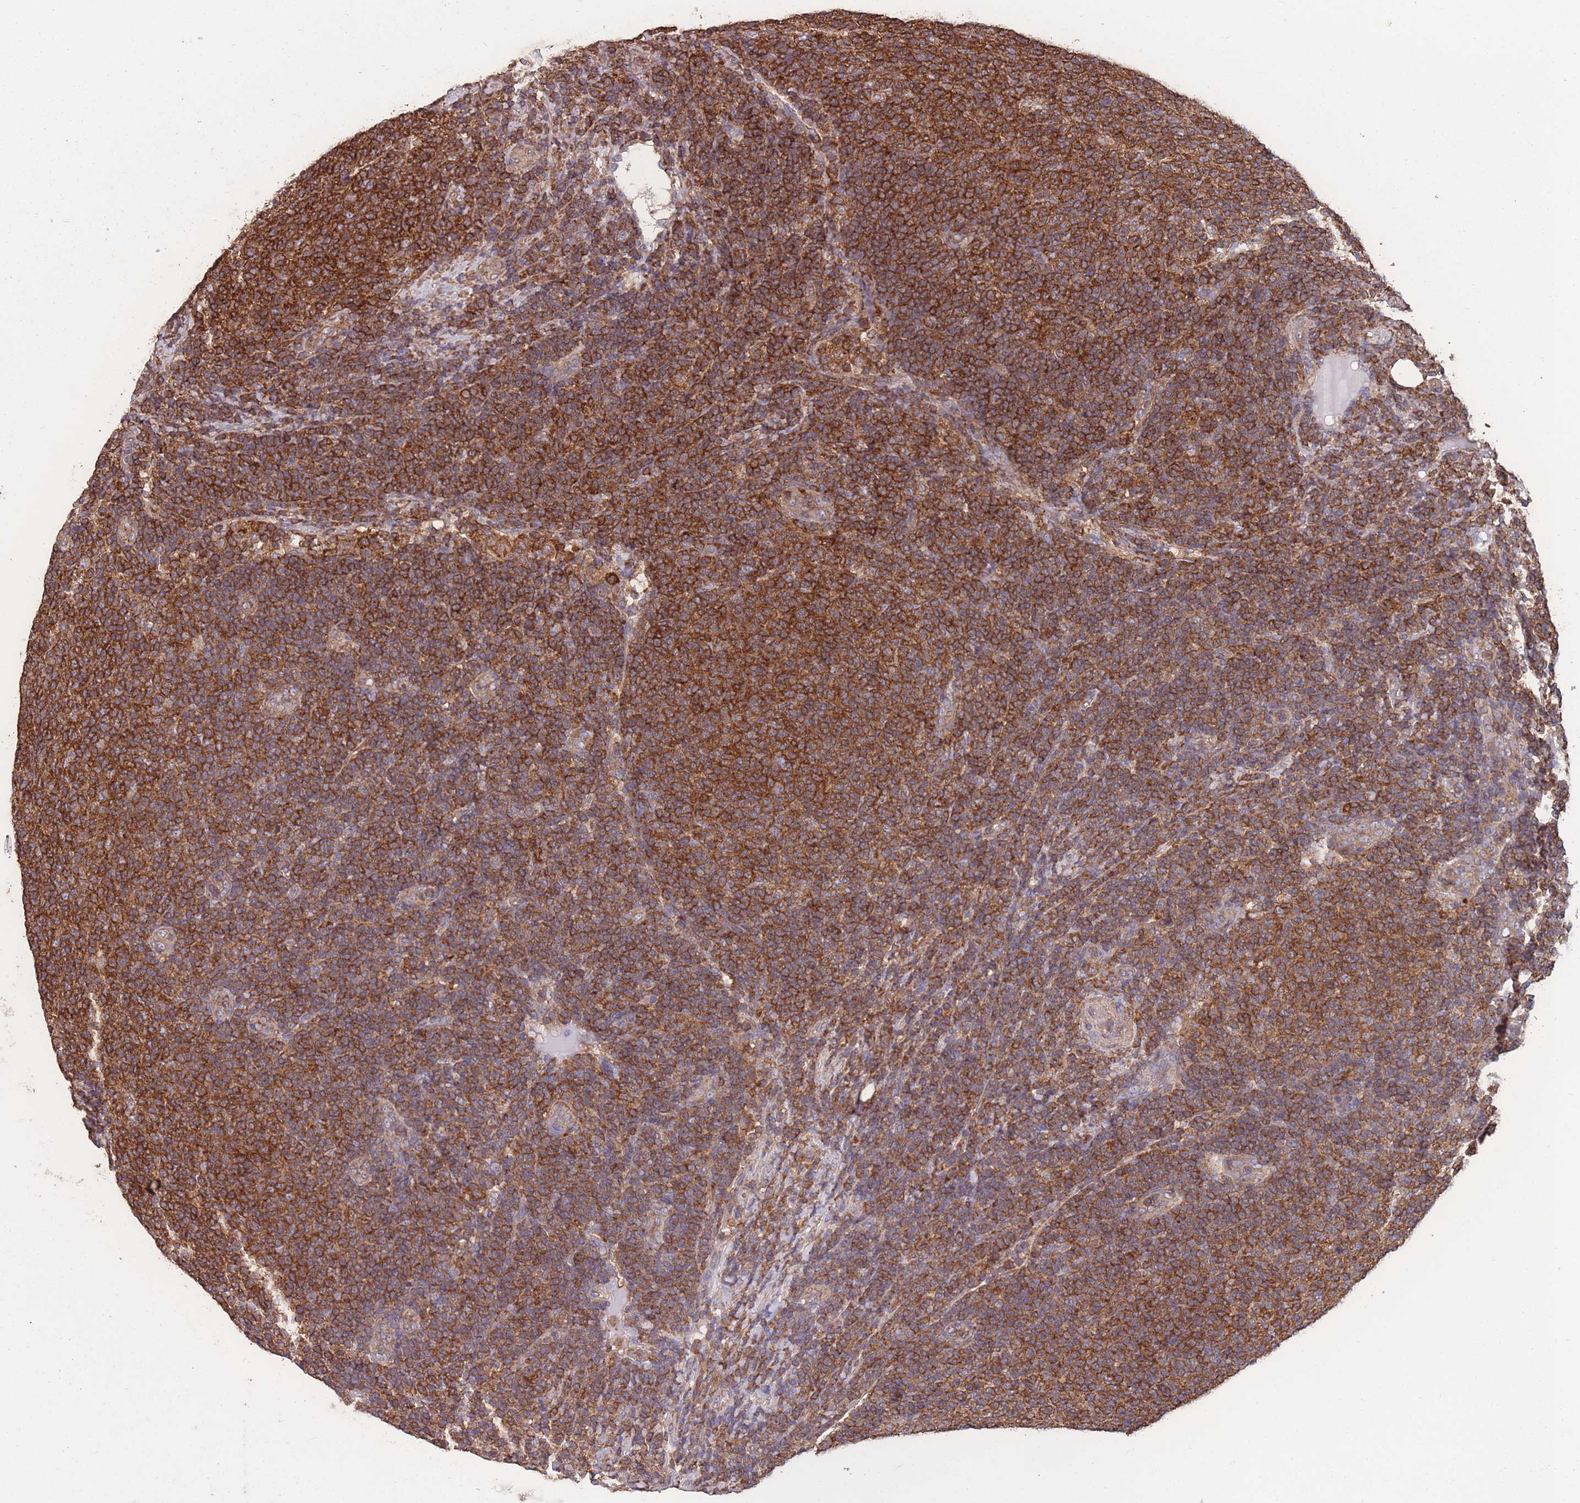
{"staining": {"intensity": "strong", "quantity": ">75%", "location": "cytoplasmic/membranous"}, "tissue": "lymphoma", "cell_type": "Tumor cells", "image_type": "cancer", "snomed": [{"axis": "morphology", "description": "Malignant lymphoma, non-Hodgkin's type, Low grade"}, {"axis": "topography", "description": "Lymph node"}], "caption": "This micrograph demonstrates IHC staining of malignant lymphoma, non-Hodgkin's type (low-grade), with high strong cytoplasmic/membranous positivity in about >75% of tumor cells.", "gene": "NUDT21", "patient": {"sex": "male", "age": 66}}